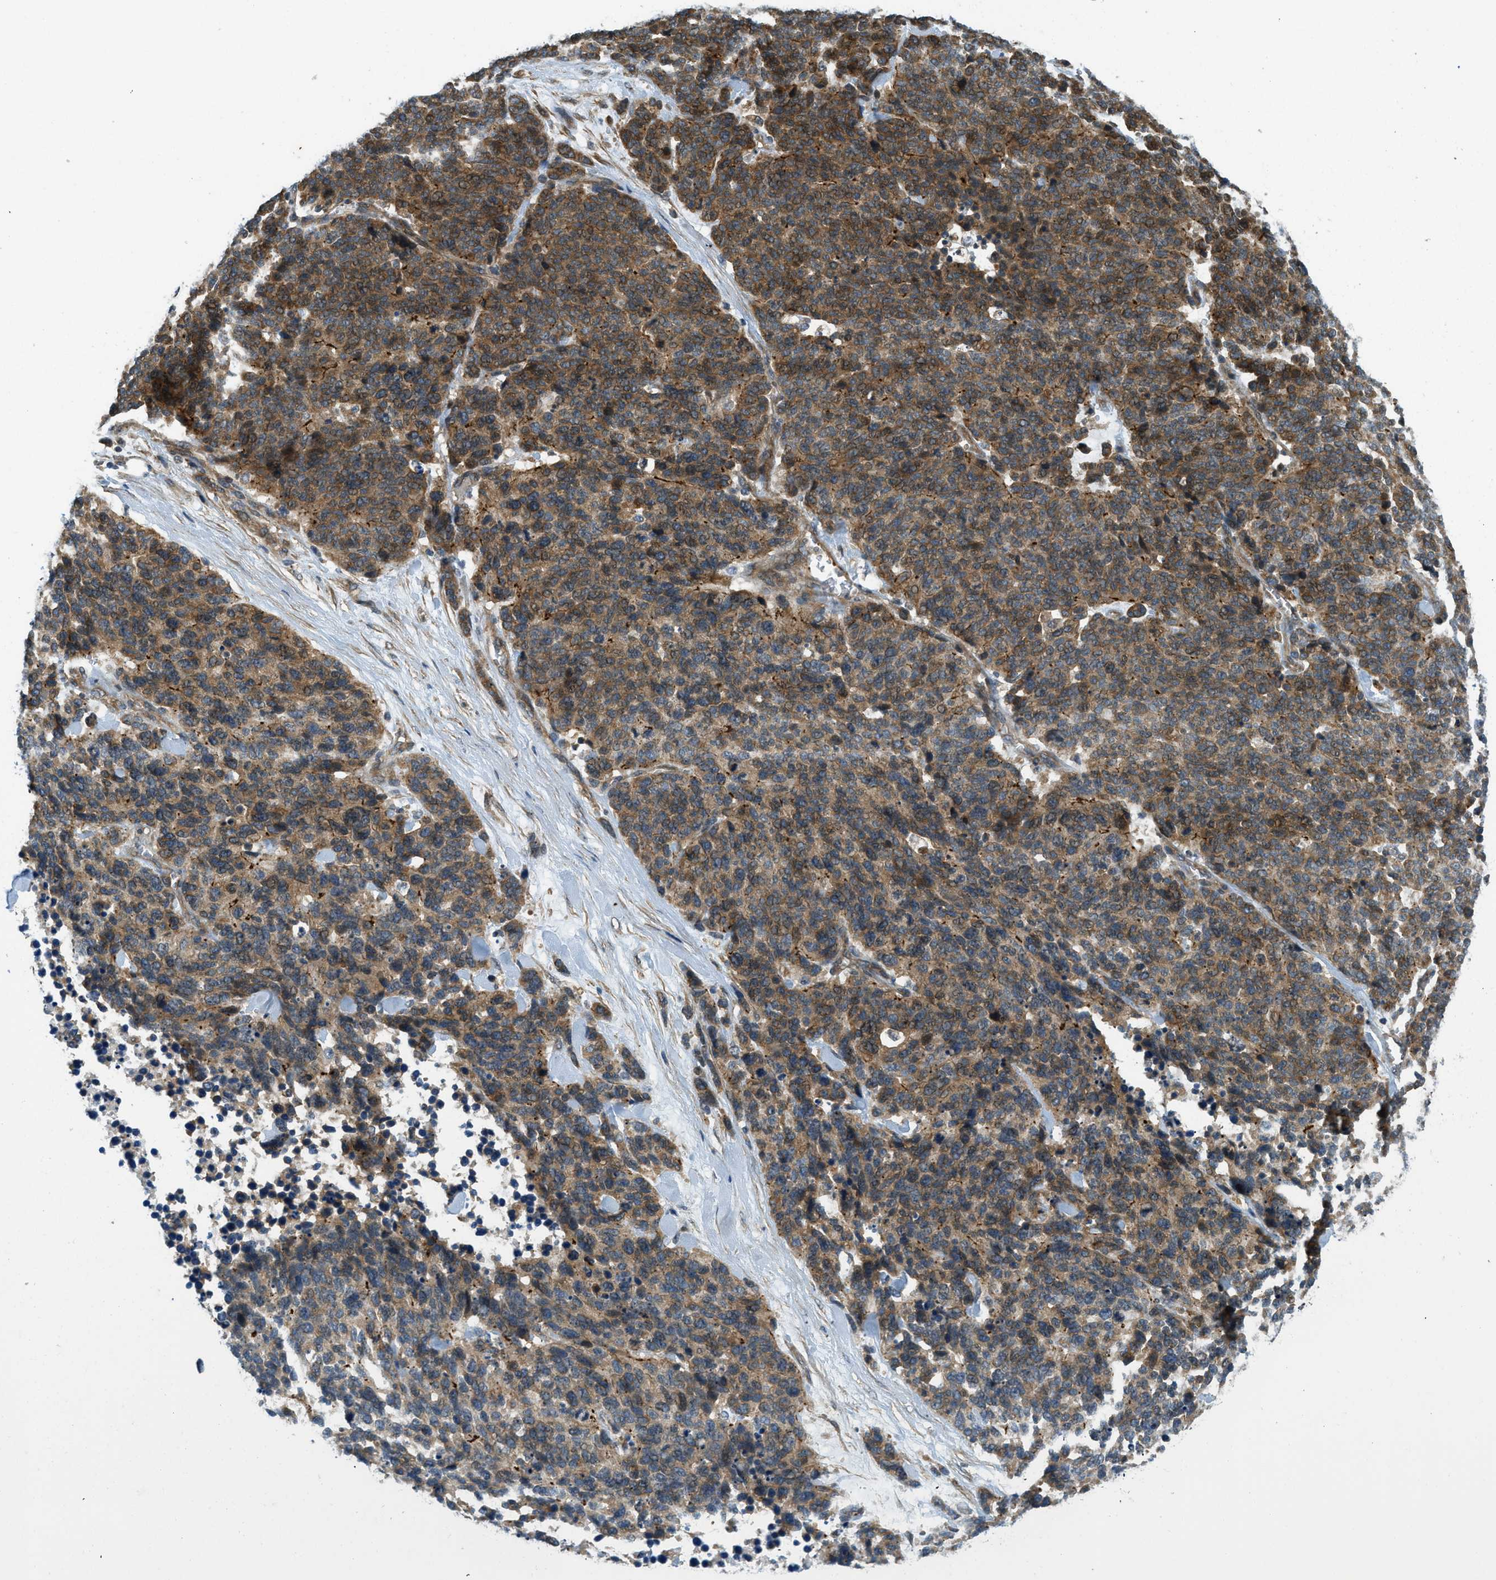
{"staining": {"intensity": "moderate", "quantity": ">75%", "location": "cytoplasmic/membranous"}, "tissue": "lung cancer", "cell_type": "Tumor cells", "image_type": "cancer", "snomed": [{"axis": "morphology", "description": "Neoplasm, malignant, NOS"}, {"axis": "topography", "description": "Lung"}], "caption": "An immunohistochemistry (IHC) image of tumor tissue is shown. Protein staining in brown shows moderate cytoplasmic/membranous positivity in lung cancer (malignant neoplasm) within tumor cells.", "gene": "CGN", "patient": {"sex": "female", "age": 58}}